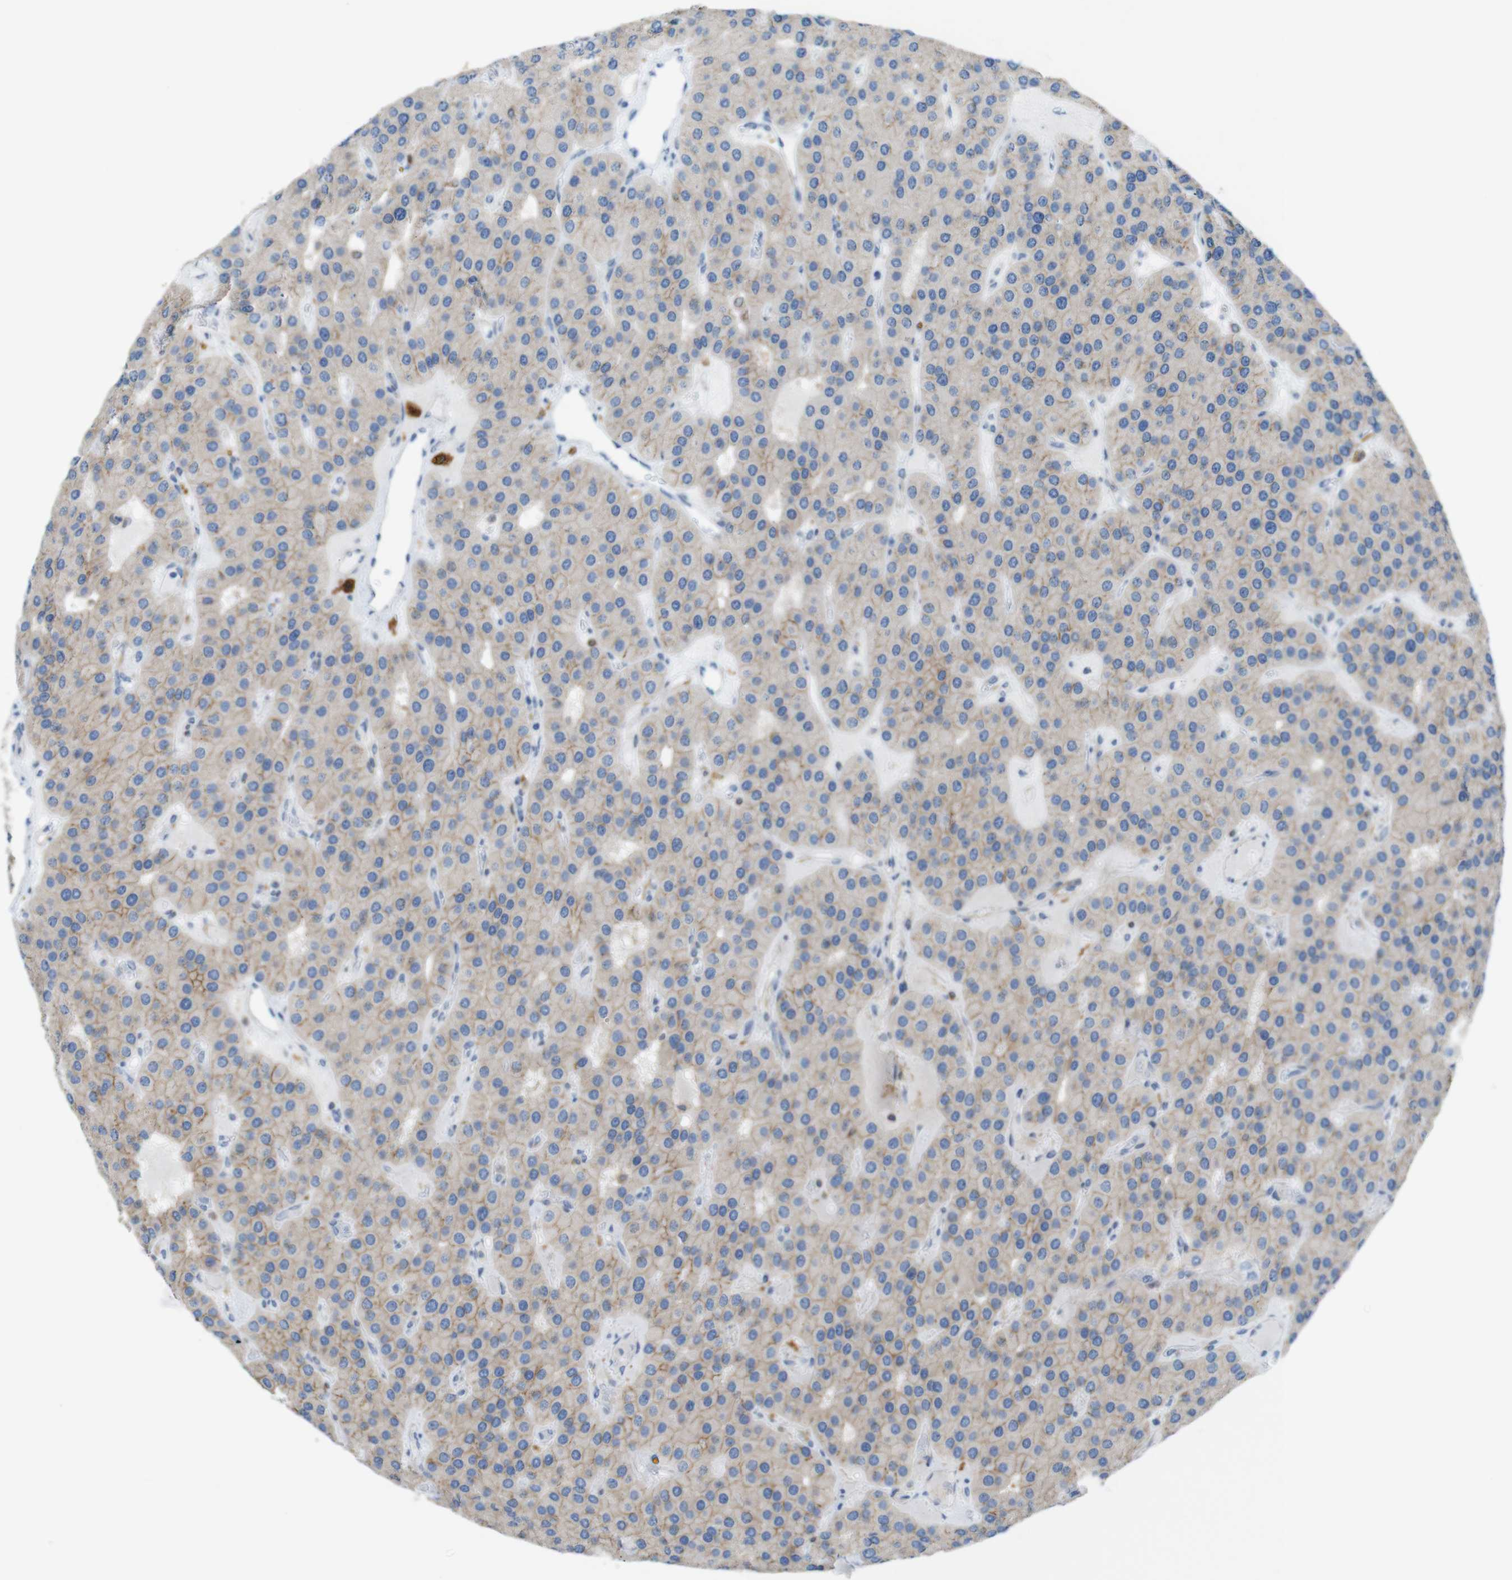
{"staining": {"intensity": "moderate", "quantity": "25%-75%", "location": "cytoplasmic/membranous"}, "tissue": "parathyroid gland", "cell_type": "Glandular cells", "image_type": "normal", "snomed": [{"axis": "morphology", "description": "Normal tissue, NOS"}, {"axis": "morphology", "description": "Adenoma, NOS"}, {"axis": "topography", "description": "Parathyroid gland"}], "caption": "Immunohistochemistry histopathology image of normal human parathyroid gland stained for a protein (brown), which displays medium levels of moderate cytoplasmic/membranous expression in approximately 25%-75% of glandular cells.", "gene": "CLMN", "patient": {"sex": "female", "age": 86}}